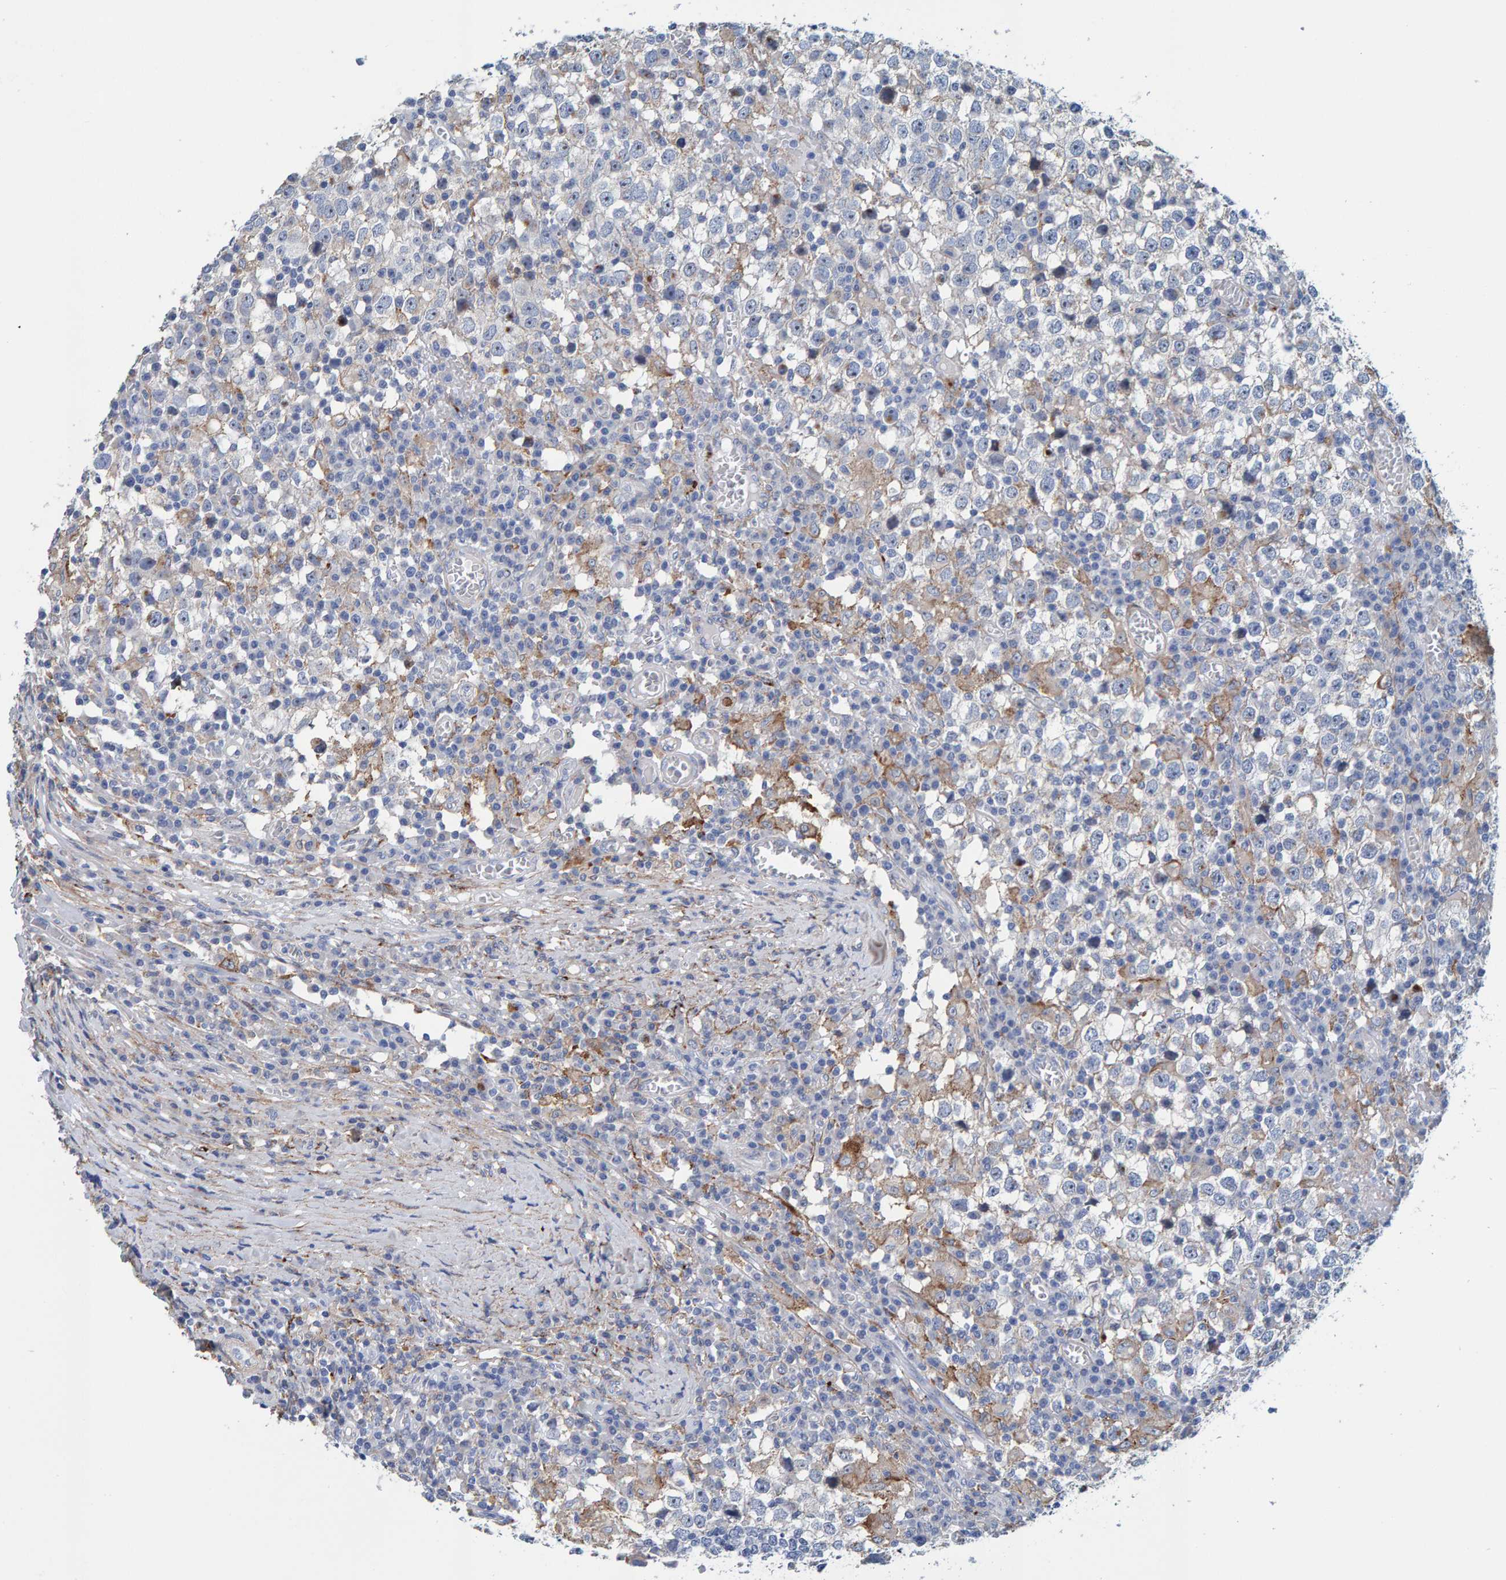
{"staining": {"intensity": "negative", "quantity": "none", "location": "none"}, "tissue": "testis cancer", "cell_type": "Tumor cells", "image_type": "cancer", "snomed": [{"axis": "morphology", "description": "Seminoma, NOS"}, {"axis": "topography", "description": "Testis"}], "caption": "An immunohistochemistry (IHC) photomicrograph of testis cancer is shown. There is no staining in tumor cells of testis cancer.", "gene": "LRP1", "patient": {"sex": "male", "age": 65}}